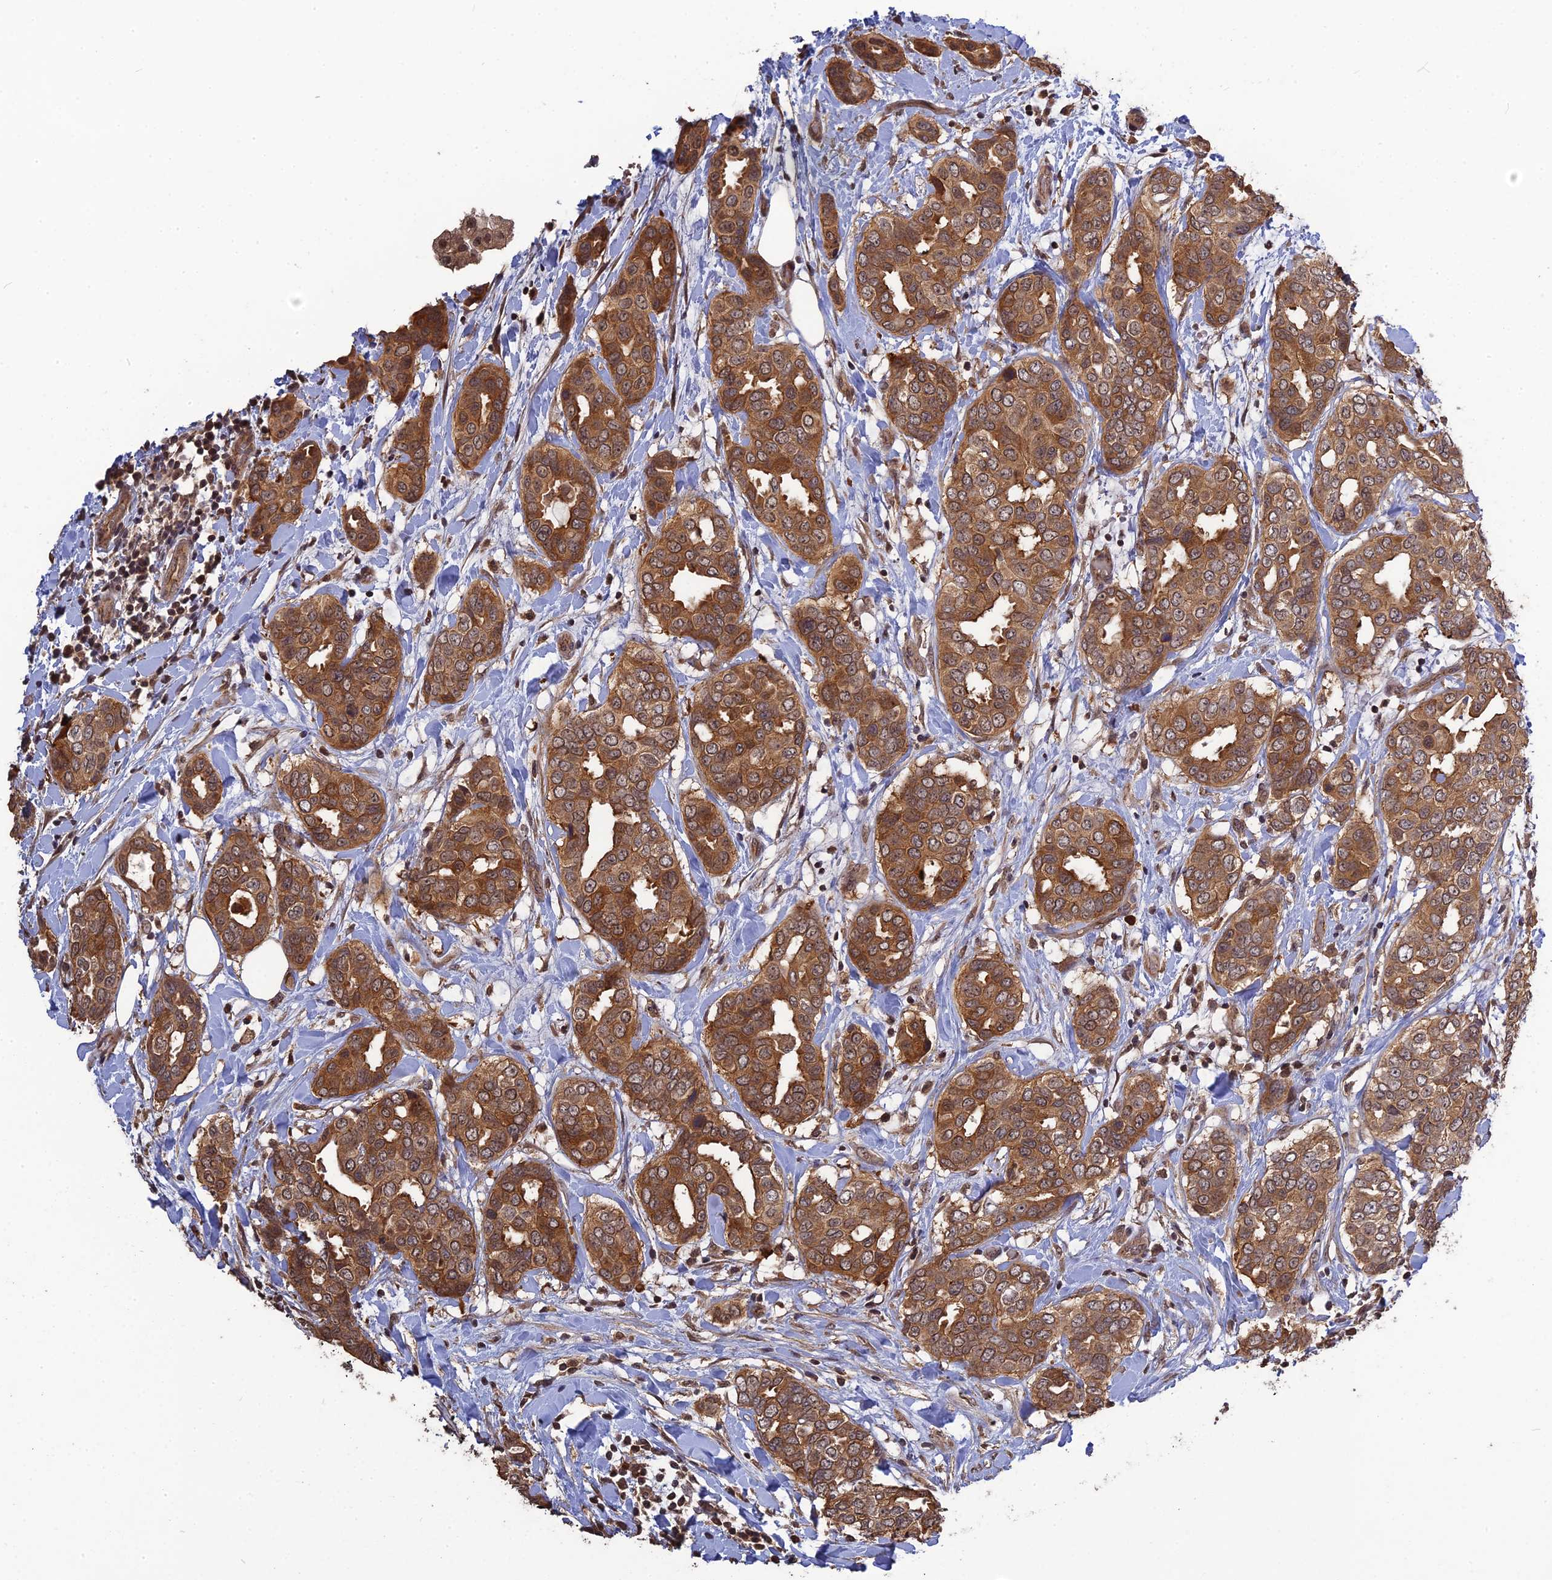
{"staining": {"intensity": "moderate", "quantity": ">75%", "location": "cytoplasmic/membranous"}, "tissue": "breast cancer", "cell_type": "Tumor cells", "image_type": "cancer", "snomed": [{"axis": "morphology", "description": "Lobular carcinoma"}, {"axis": "topography", "description": "Breast"}], "caption": "Human breast cancer (lobular carcinoma) stained with a brown dye displays moderate cytoplasmic/membranous positive staining in about >75% of tumor cells.", "gene": "ARHGAP40", "patient": {"sex": "female", "age": 51}}